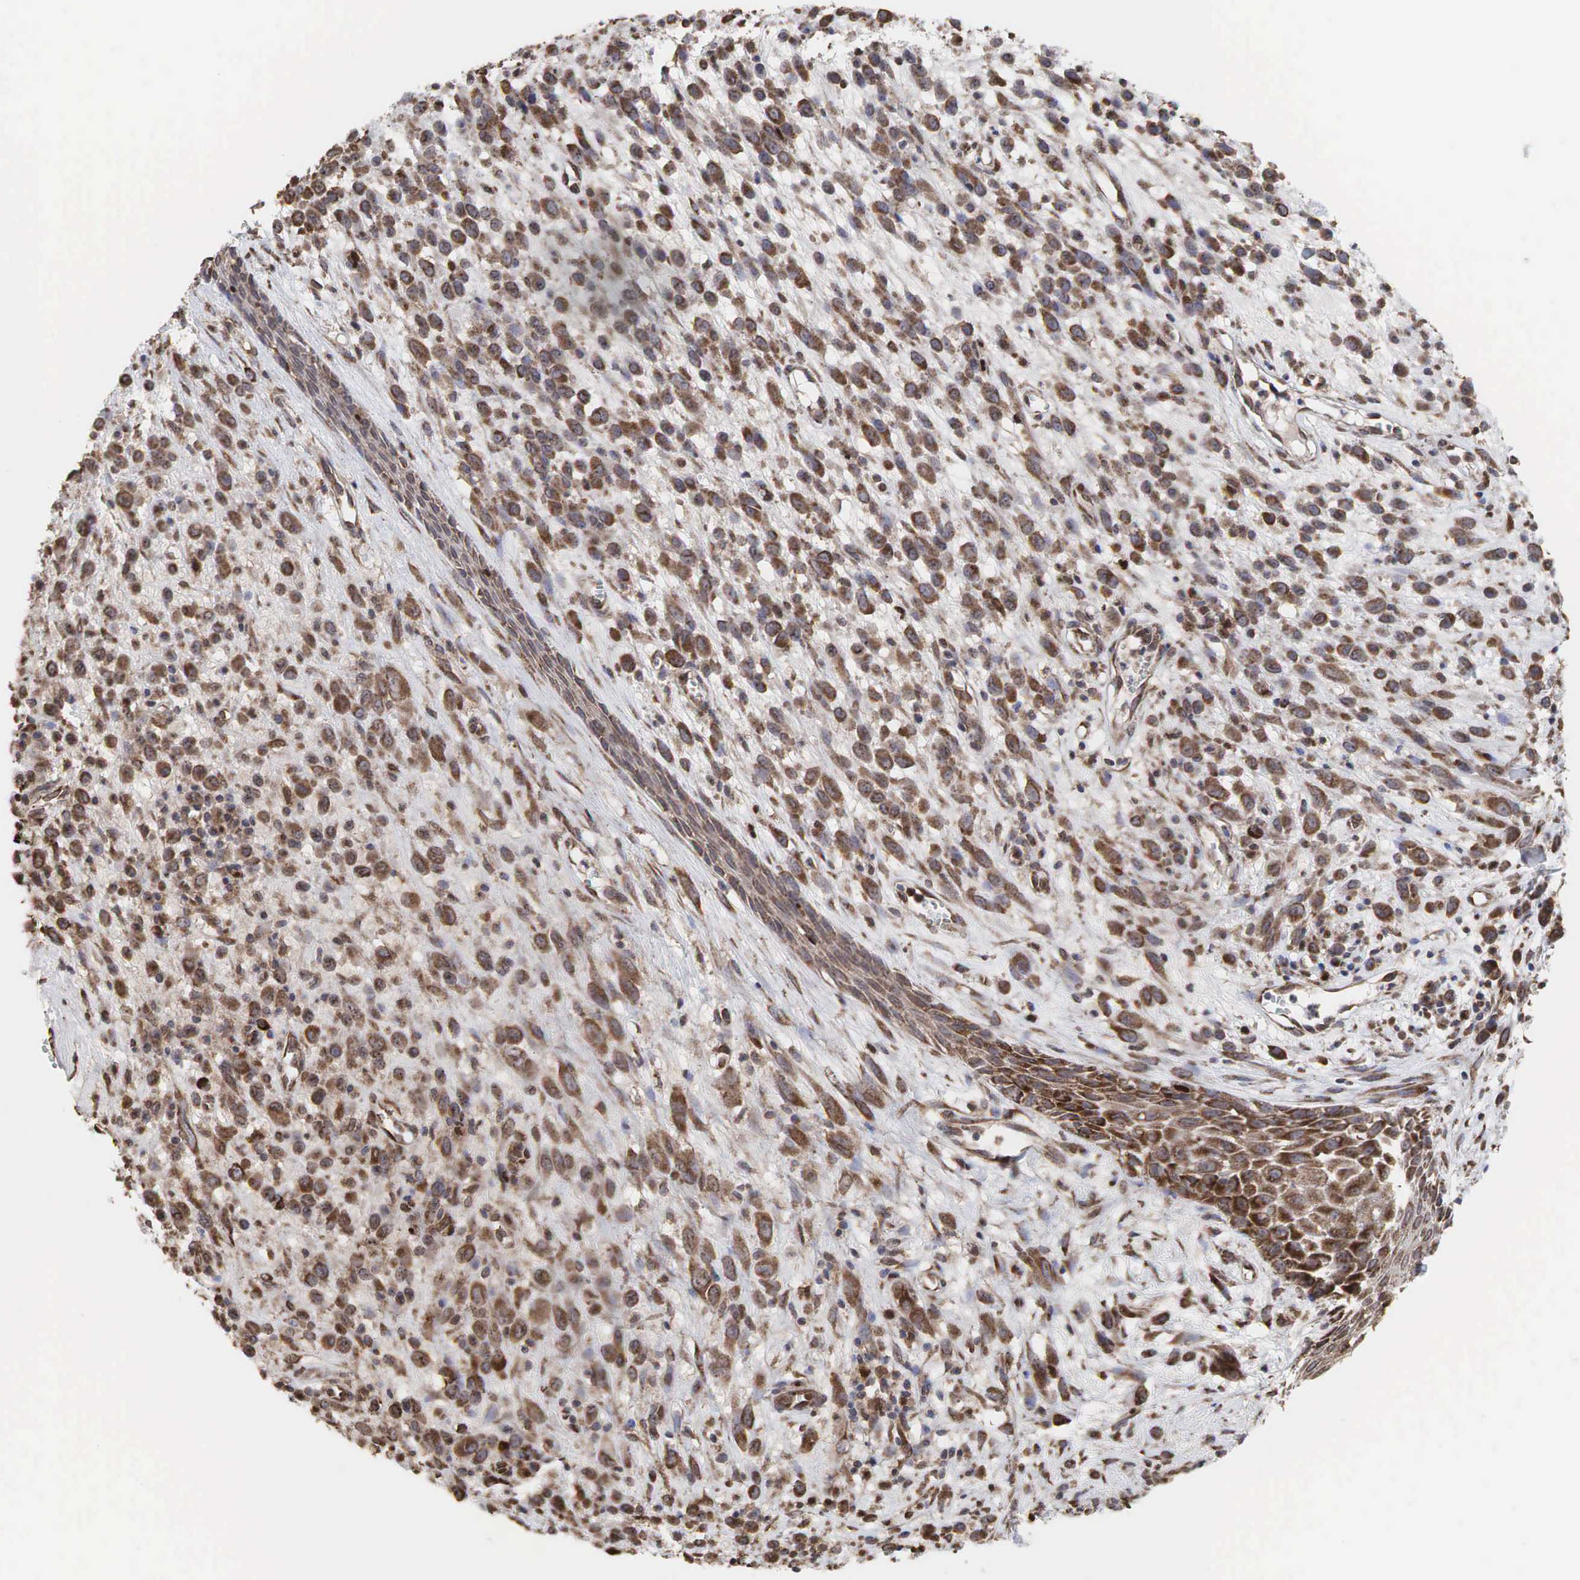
{"staining": {"intensity": "moderate", "quantity": ">75%", "location": "cytoplasmic/membranous"}, "tissue": "melanoma", "cell_type": "Tumor cells", "image_type": "cancer", "snomed": [{"axis": "morphology", "description": "Malignant melanoma, NOS"}, {"axis": "topography", "description": "Skin"}], "caption": "Immunohistochemistry micrograph of neoplastic tissue: human malignant melanoma stained using immunohistochemistry demonstrates medium levels of moderate protein expression localized specifically in the cytoplasmic/membranous of tumor cells, appearing as a cytoplasmic/membranous brown color.", "gene": "PABPC5", "patient": {"sex": "male", "age": 51}}